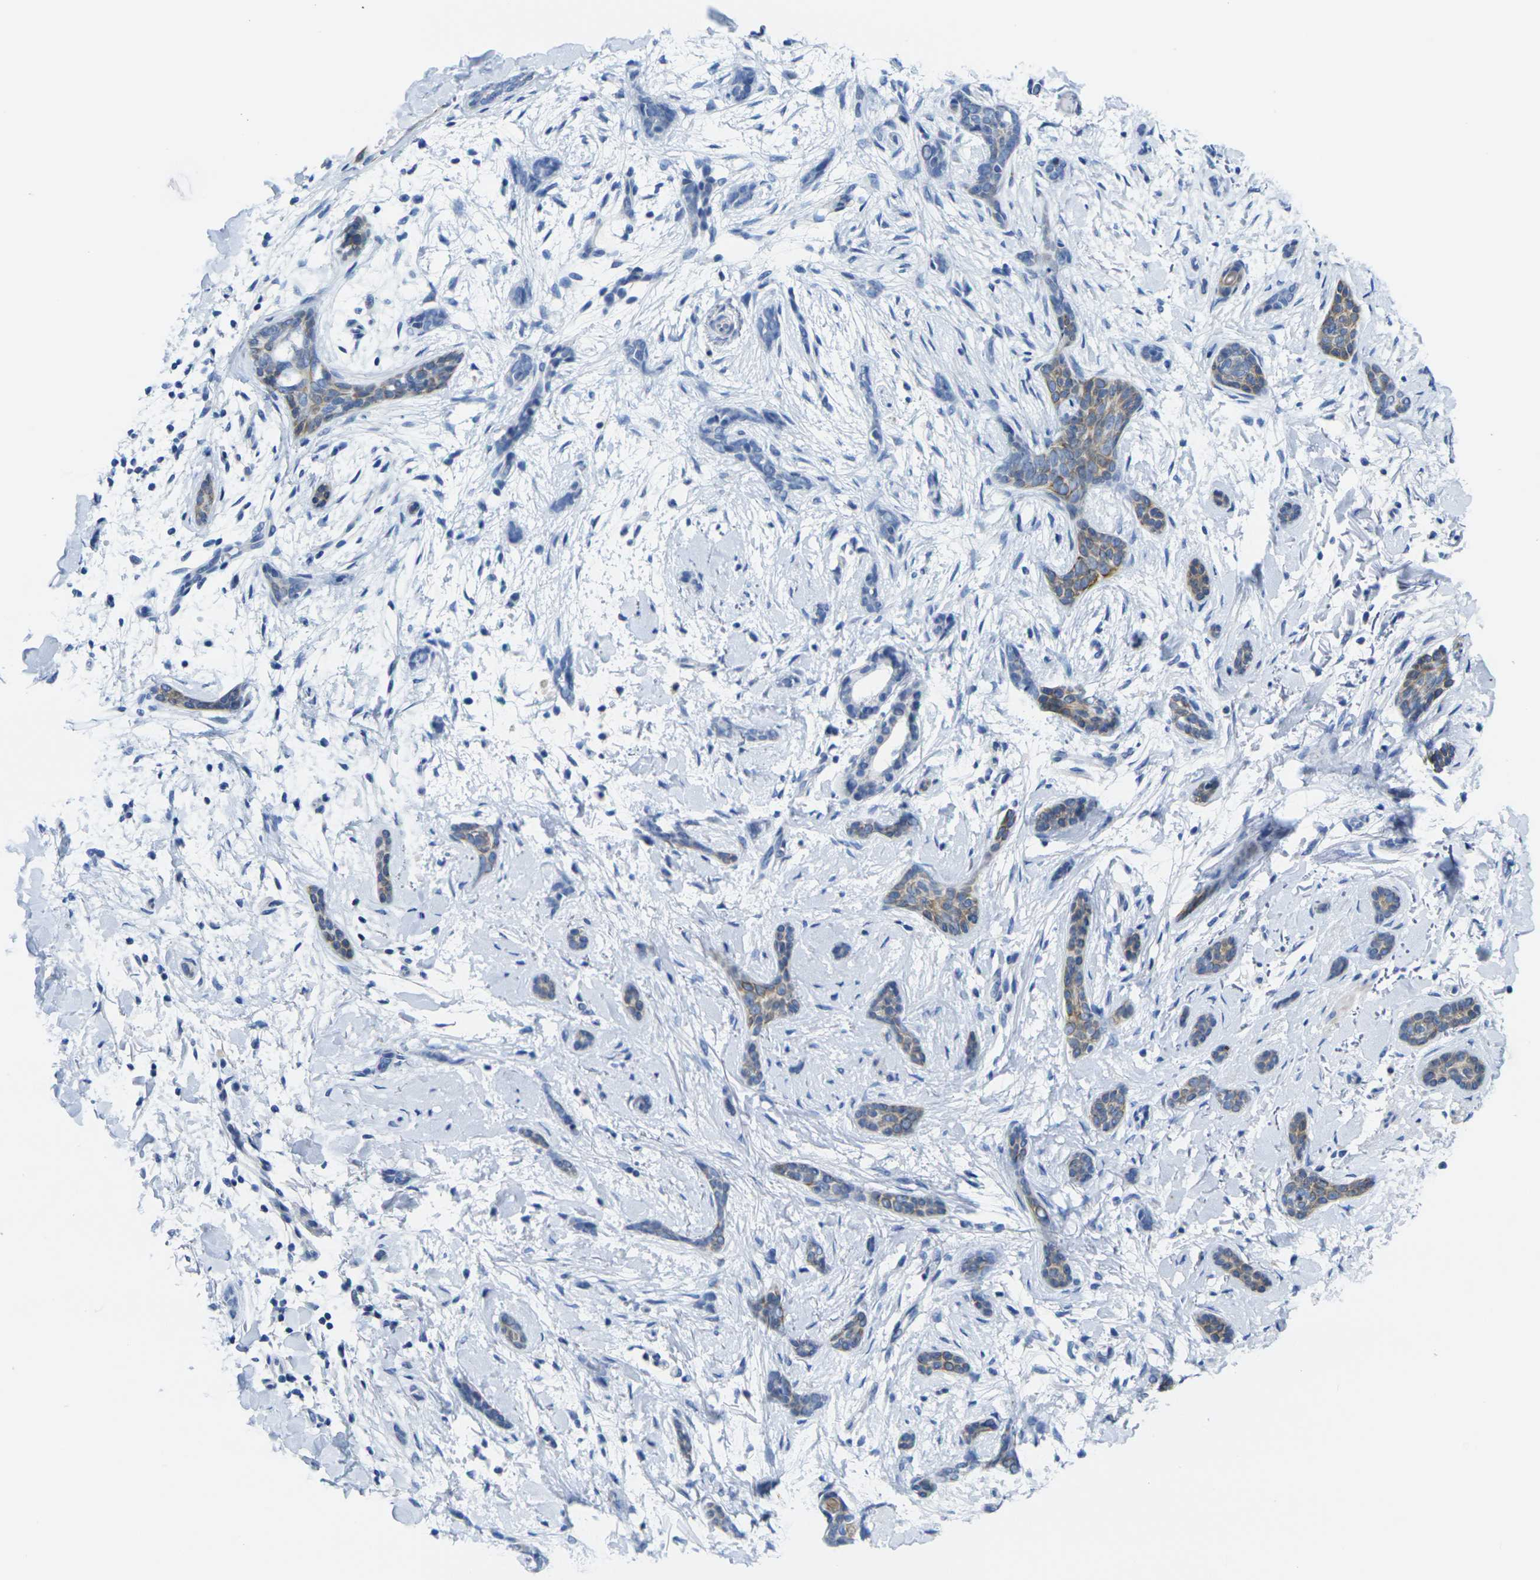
{"staining": {"intensity": "moderate", "quantity": "25%-75%", "location": "cytoplasmic/membranous"}, "tissue": "skin cancer", "cell_type": "Tumor cells", "image_type": "cancer", "snomed": [{"axis": "morphology", "description": "Basal cell carcinoma"}, {"axis": "topography", "description": "Skin"}], "caption": "High-power microscopy captured an immunohistochemistry (IHC) histopathology image of skin cancer, revealing moderate cytoplasmic/membranous staining in approximately 25%-75% of tumor cells.", "gene": "CRK", "patient": {"sex": "female", "age": 58}}